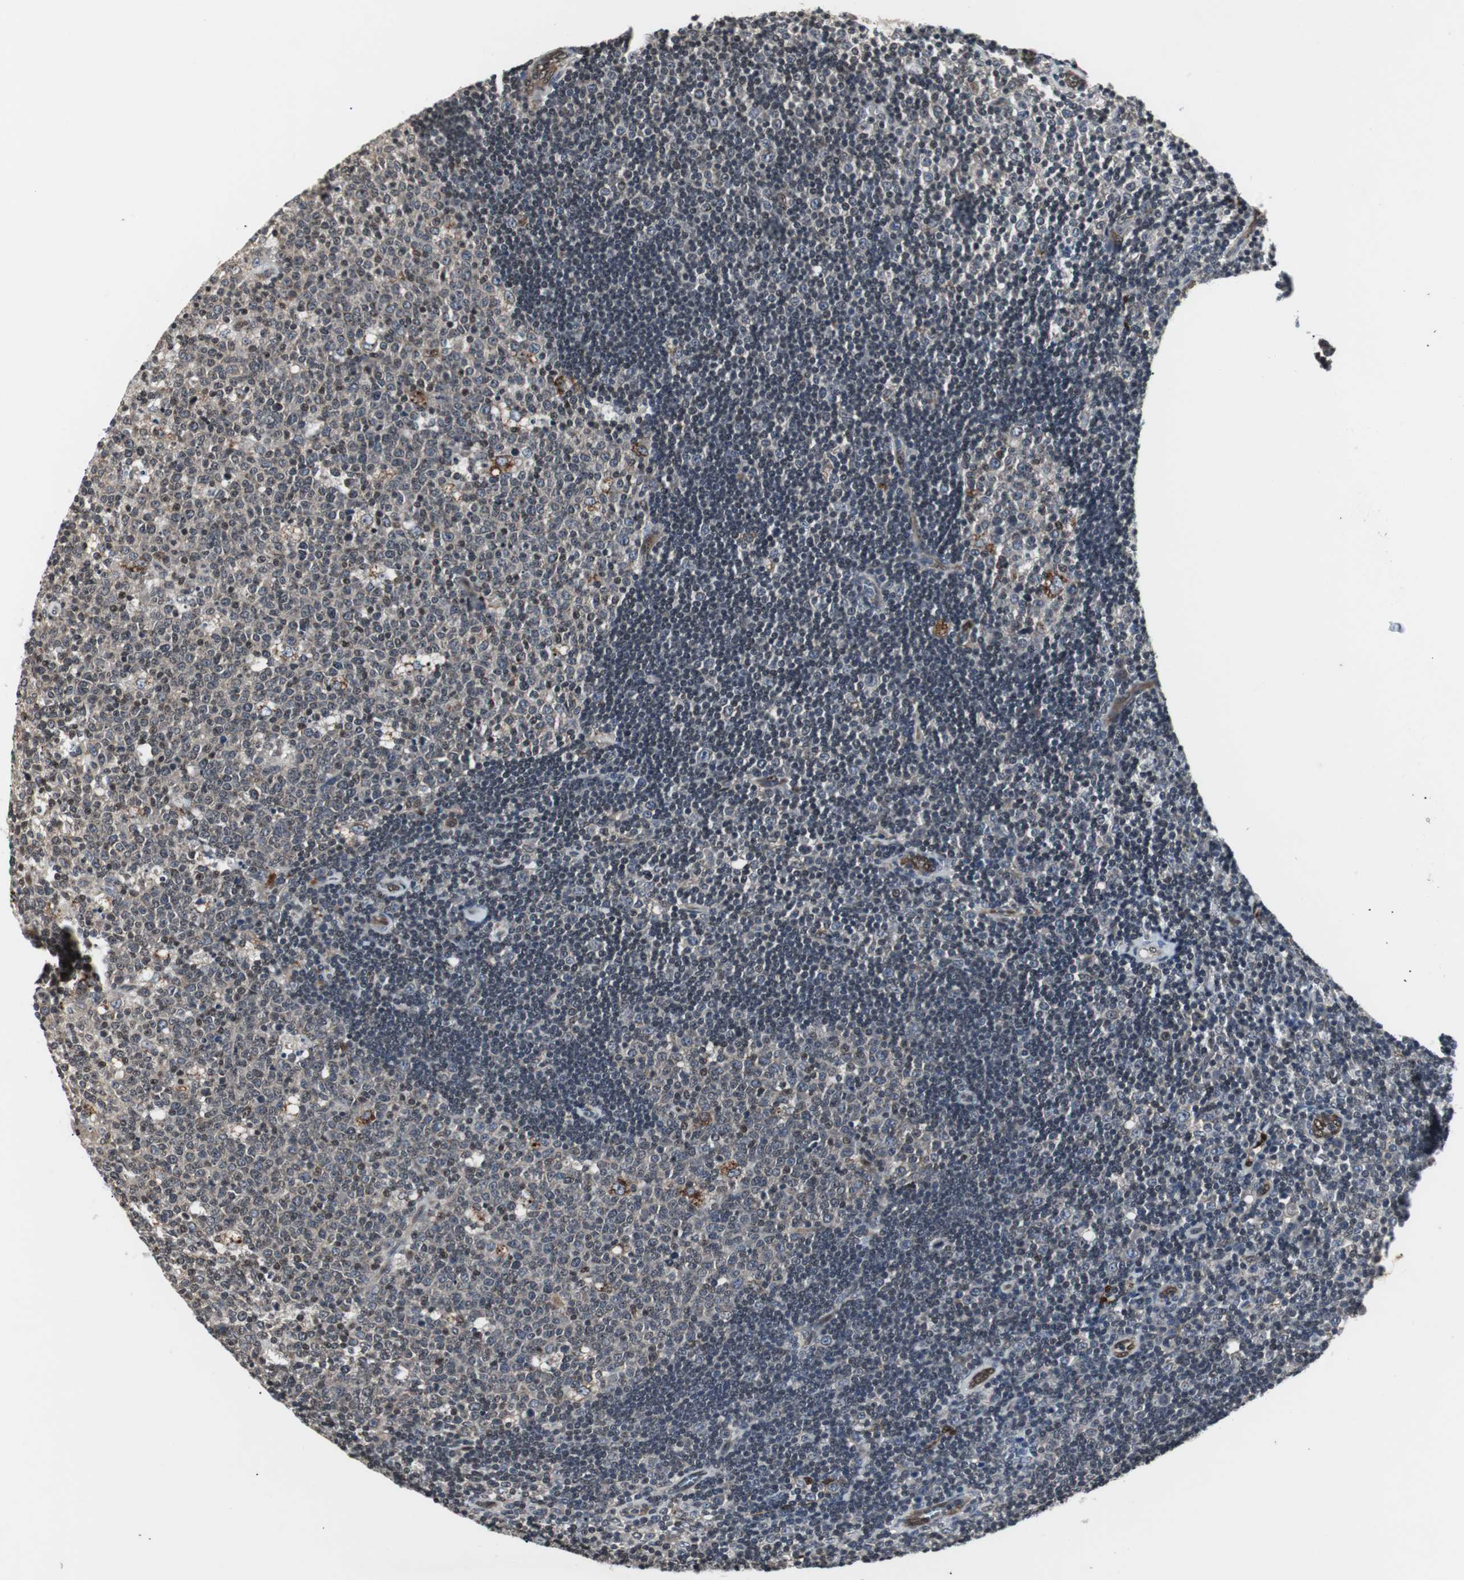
{"staining": {"intensity": "weak", "quantity": ">75%", "location": "cytoplasmic/membranous"}, "tissue": "lymph node", "cell_type": "Germinal center cells", "image_type": "normal", "snomed": [{"axis": "morphology", "description": "Normal tissue, NOS"}, {"axis": "topography", "description": "Lymph node"}, {"axis": "topography", "description": "Salivary gland"}], "caption": "IHC photomicrograph of normal human lymph node stained for a protein (brown), which shows low levels of weak cytoplasmic/membranous staining in about >75% of germinal center cells.", "gene": "SMAD1", "patient": {"sex": "male", "age": 8}}